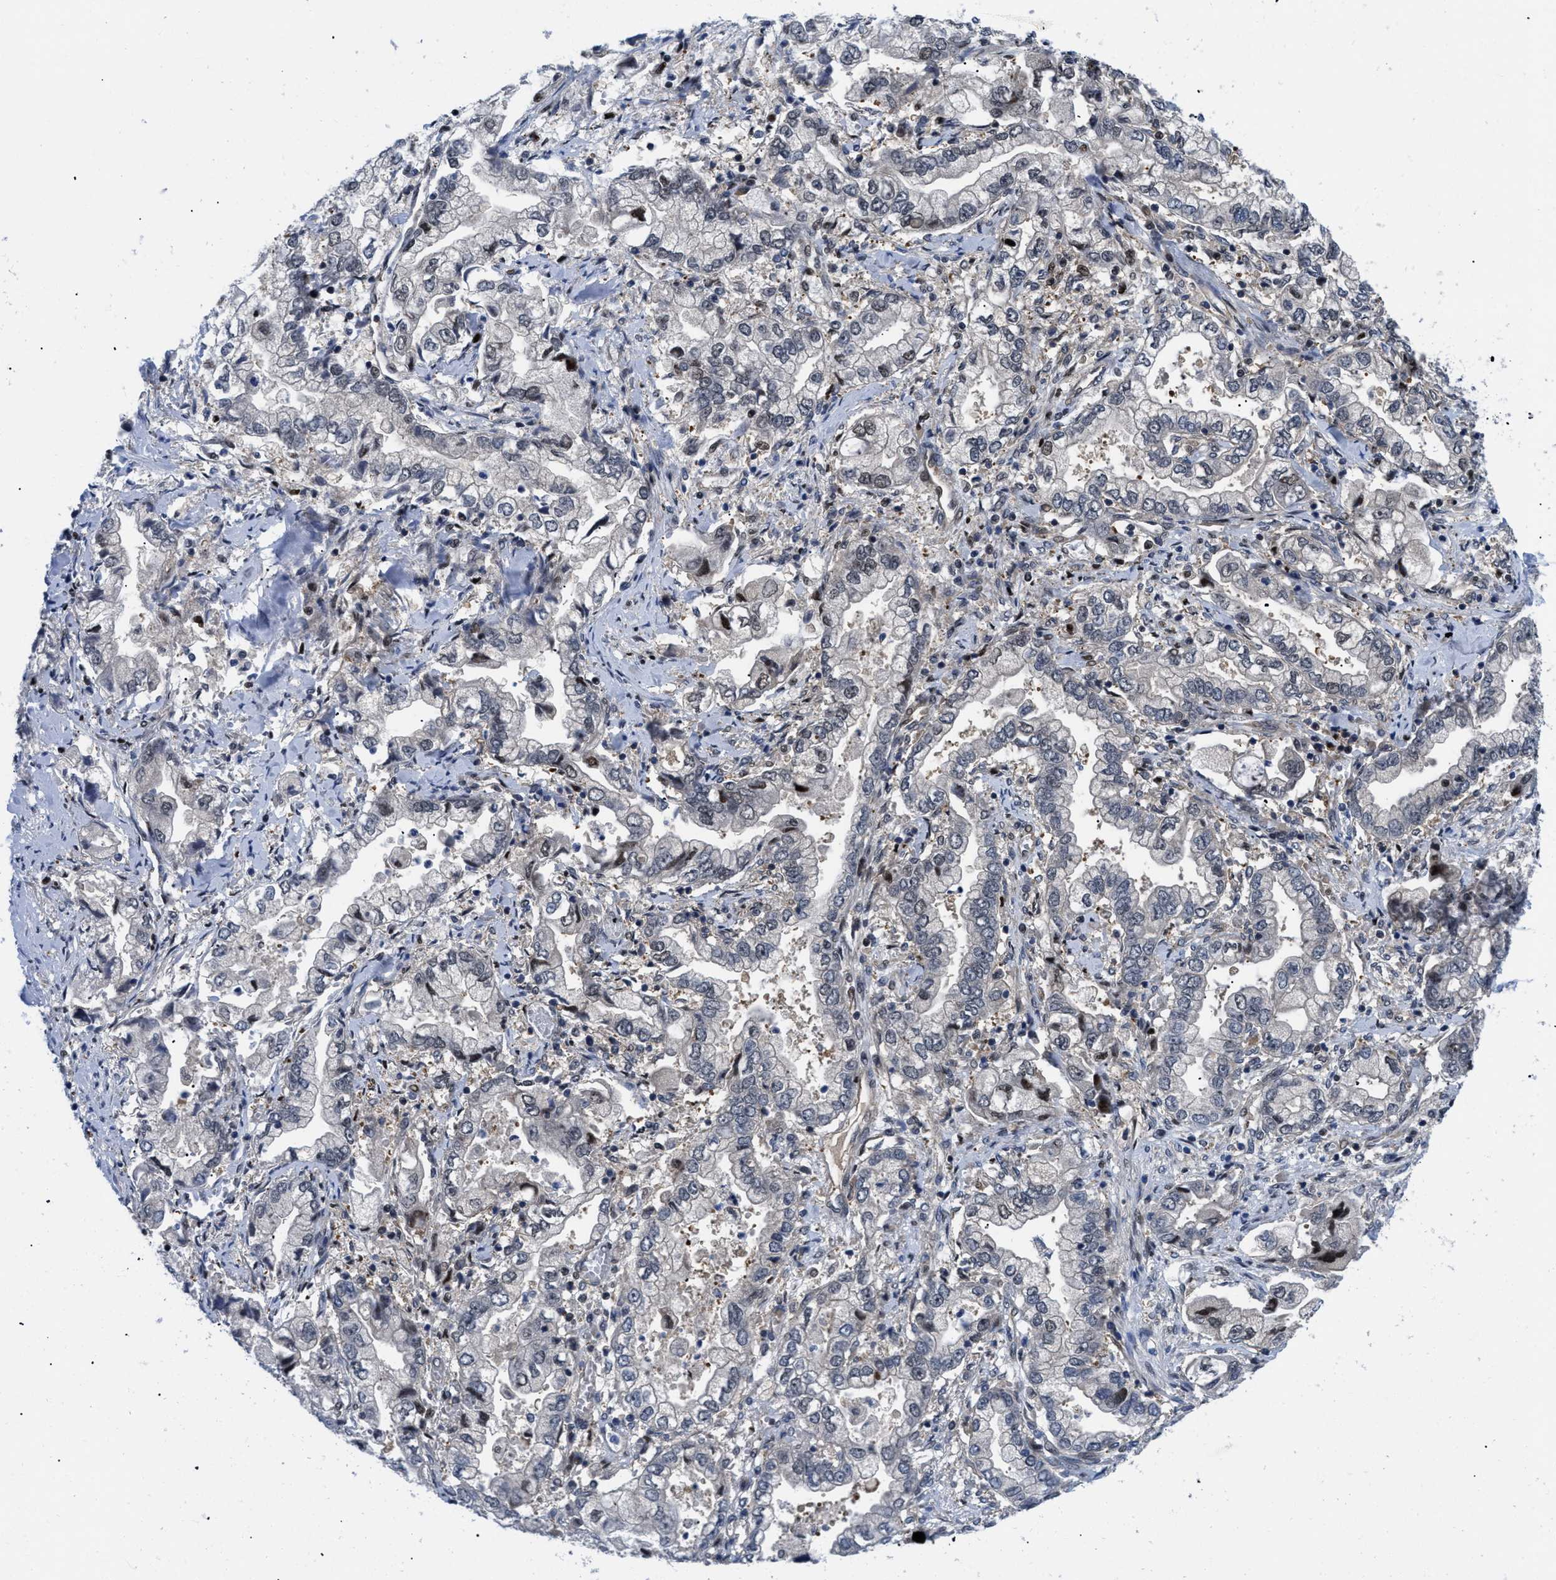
{"staining": {"intensity": "weak", "quantity": "<25%", "location": "nuclear"}, "tissue": "stomach cancer", "cell_type": "Tumor cells", "image_type": "cancer", "snomed": [{"axis": "morphology", "description": "Normal tissue, NOS"}, {"axis": "morphology", "description": "Adenocarcinoma, NOS"}, {"axis": "topography", "description": "Stomach"}], "caption": "There is no significant positivity in tumor cells of adenocarcinoma (stomach).", "gene": "SLC29A2", "patient": {"sex": "male", "age": 62}}